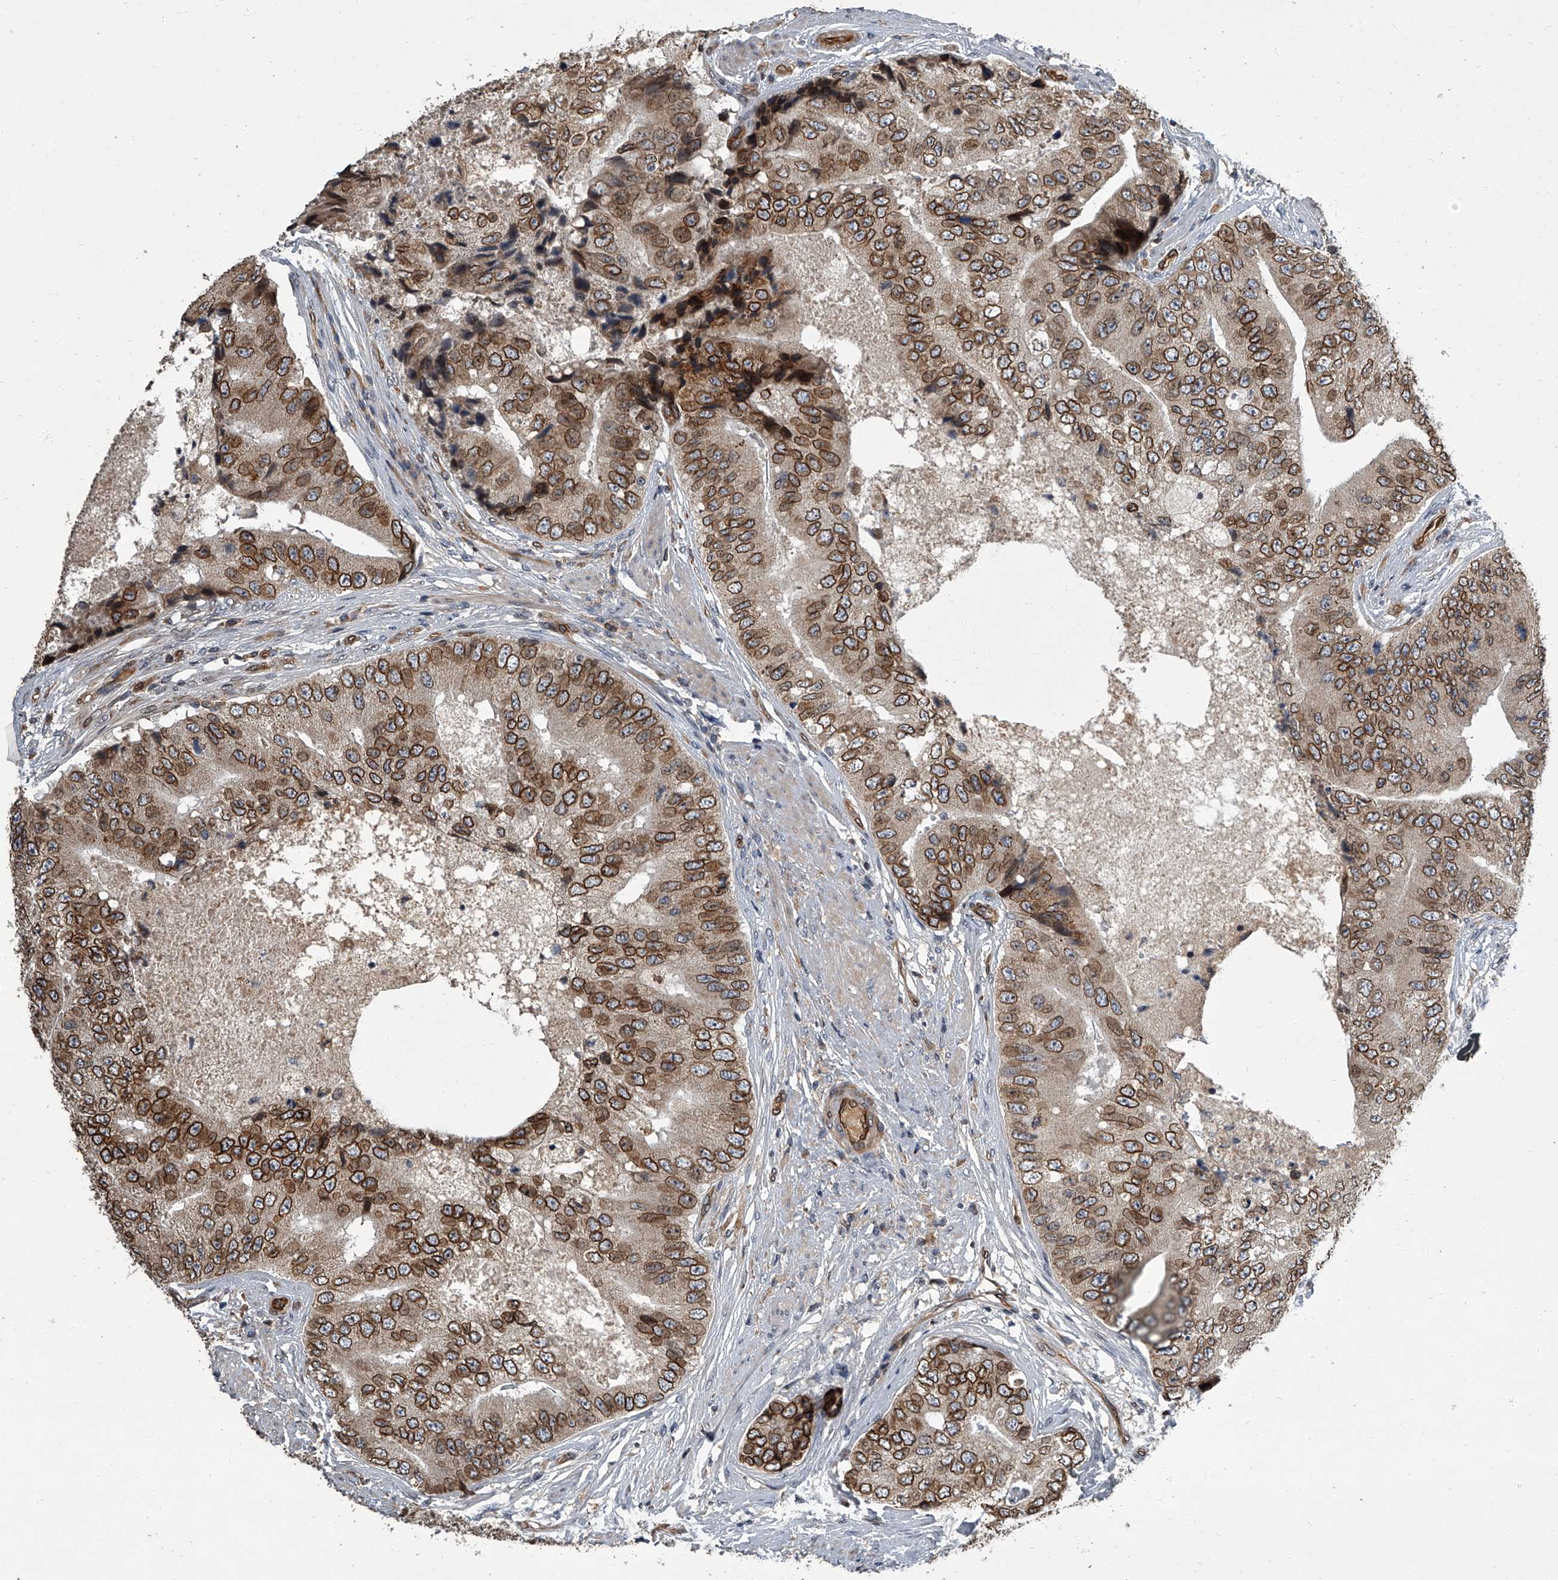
{"staining": {"intensity": "strong", "quantity": ">75%", "location": "cytoplasmic/membranous,nuclear"}, "tissue": "prostate cancer", "cell_type": "Tumor cells", "image_type": "cancer", "snomed": [{"axis": "morphology", "description": "Adenocarcinoma, High grade"}, {"axis": "topography", "description": "Prostate"}], "caption": "Protein staining exhibits strong cytoplasmic/membranous and nuclear expression in approximately >75% of tumor cells in prostate high-grade adenocarcinoma.", "gene": "LRRC8C", "patient": {"sex": "male", "age": 70}}